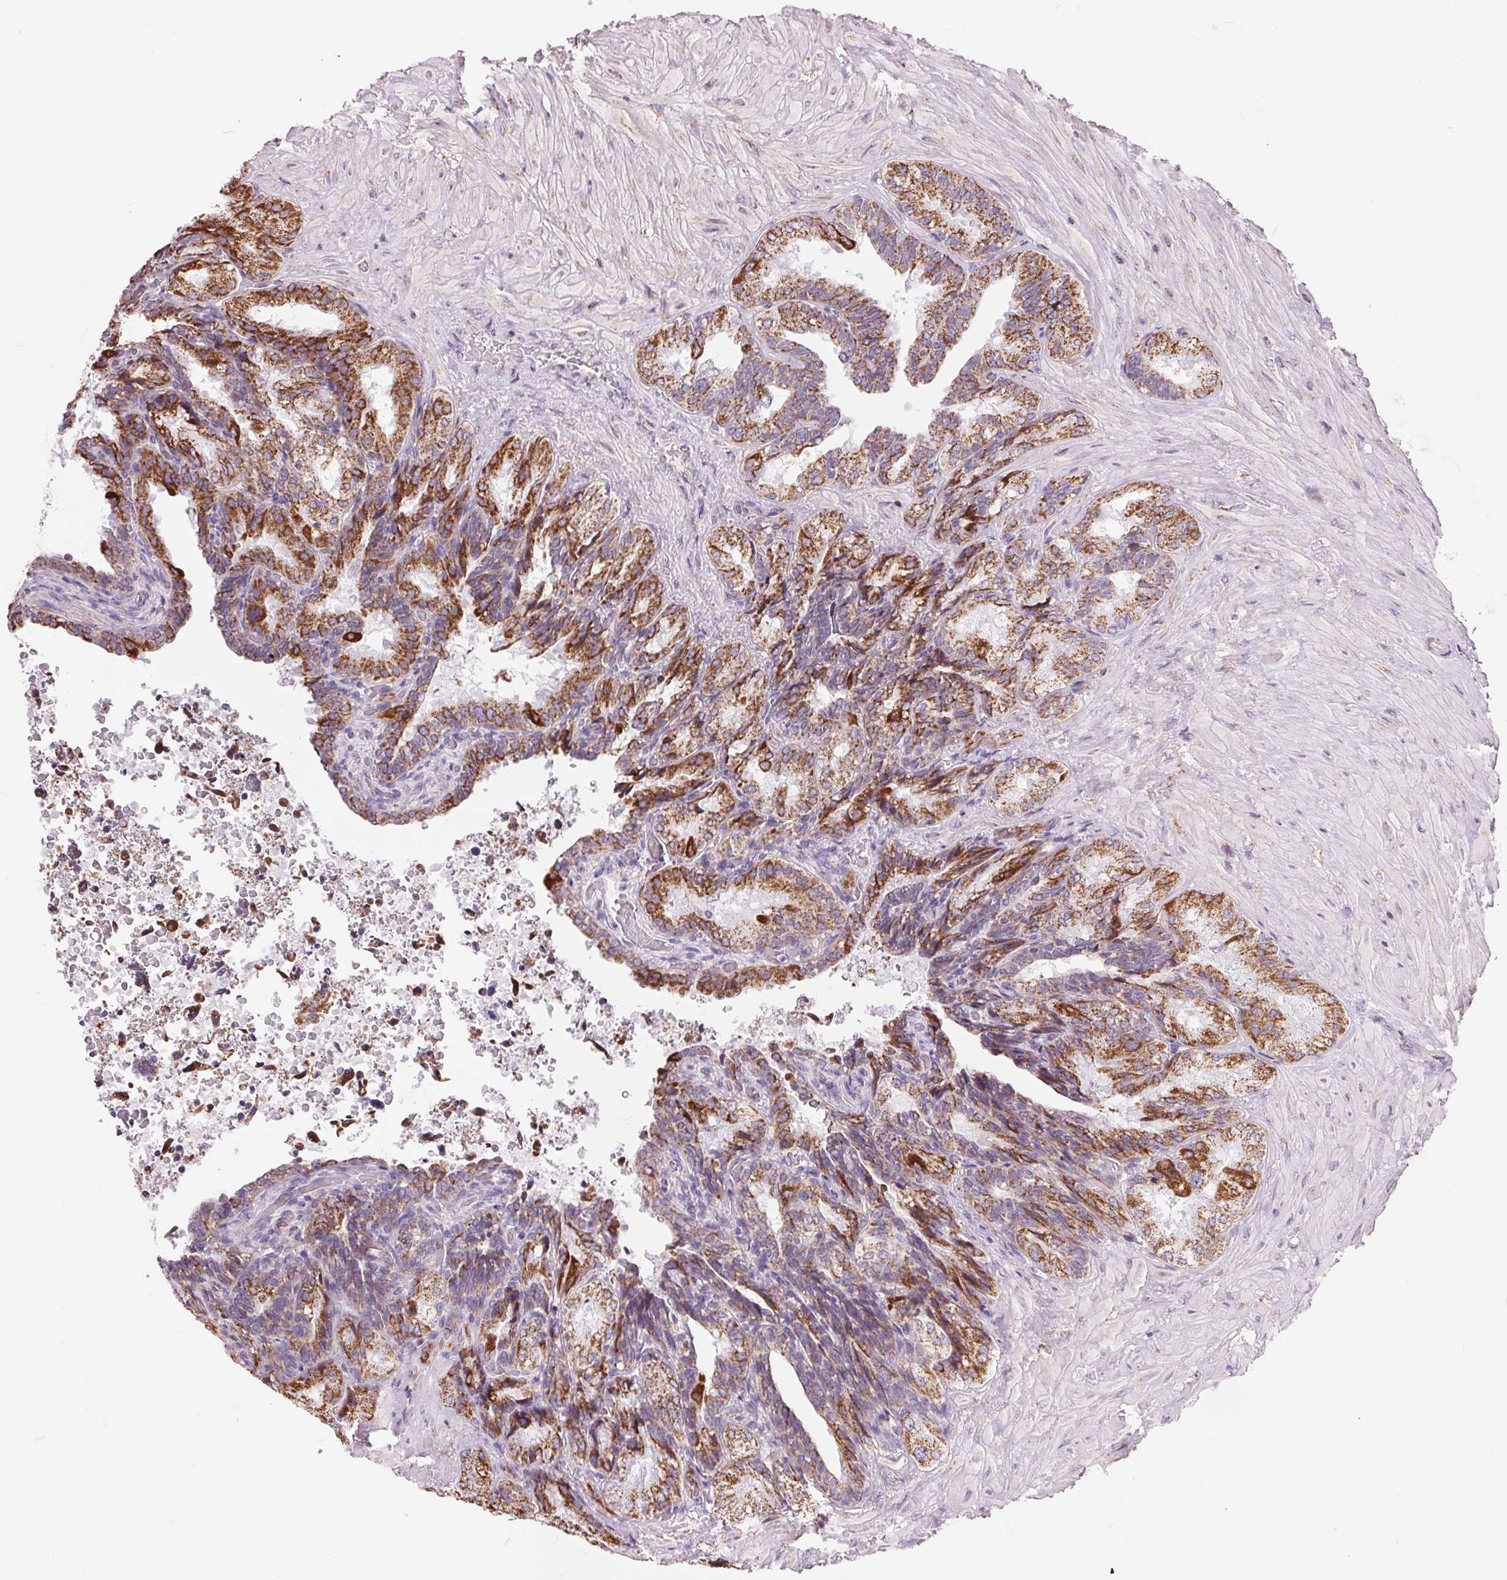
{"staining": {"intensity": "strong", "quantity": ">75%", "location": "cytoplasmic/membranous"}, "tissue": "seminal vesicle", "cell_type": "Glandular cells", "image_type": "normal", "snomed": [{"axis": "morphology", "description": "Normal tissue, NOS"}, {"axis": "topography", "description": "Seminal veicle"}], "caption": "Protein staining displays strong cytoplasmic/membranous expression in about >75% of glandular cells in normal seminal vesicle. (IHC, brightfield microscopy, high magnification).", "gene": "ATP5PB", "patient": {"sex": "male", "age": 68}}